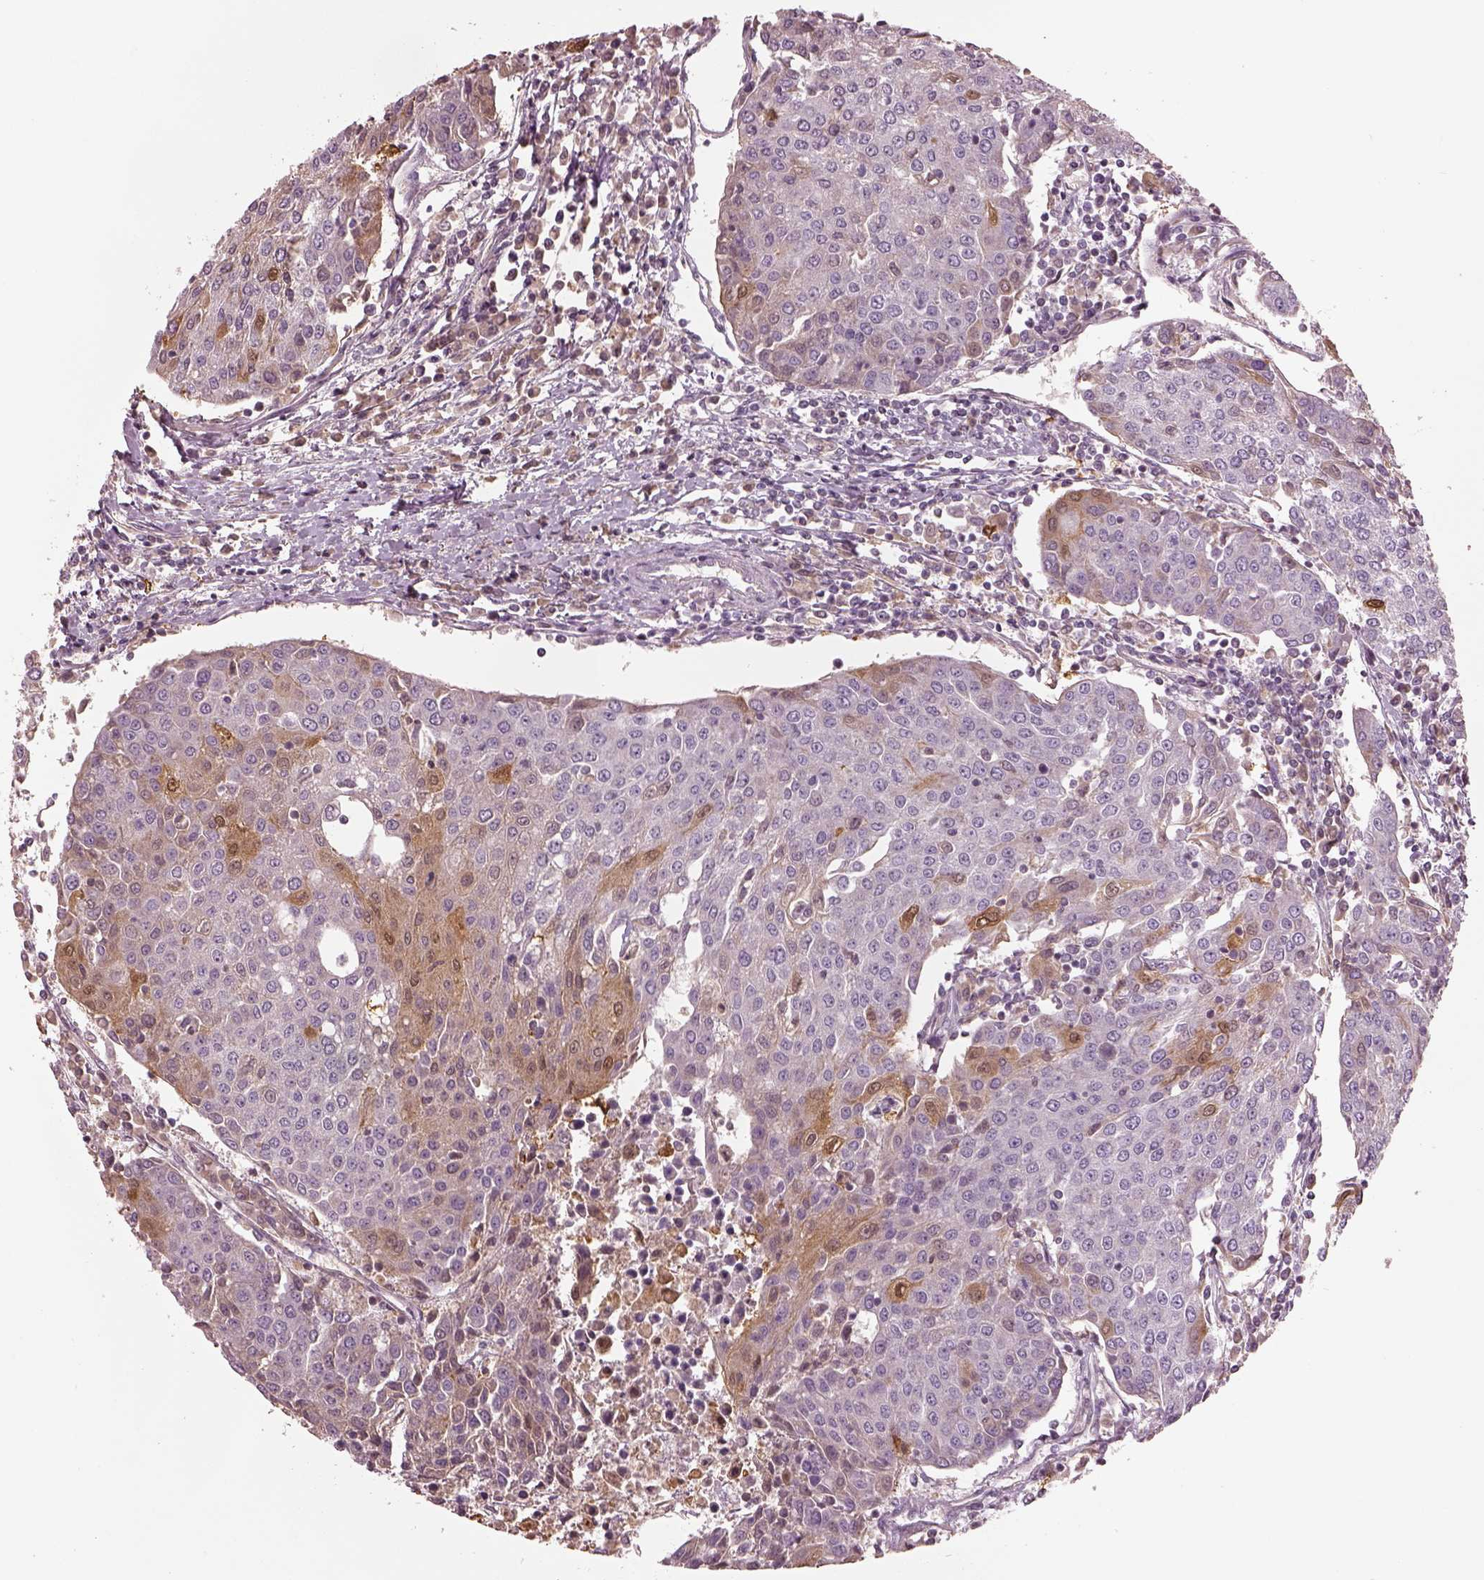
{"staining": {"intensity": "moderate", "quantity": "<25%", "location": "cytoplasmic/membranous"}, "tissue": "urothelial cancer", "cell_type": "Tumor cells", "image_type": "cancer", "snomed": [{"axis": "morphology", "description": "Urothelial carcinoma, High grade"}, {"axis": "topography", "description": "Urinary bladder"}], "caption": "Moderate cytoplasmic/membranous protein positivity is seen in approximately <25% of tumor cells in urothelial cancer.", "gene": "TLX3", "patient": {"sex": "female", "age": 85}}